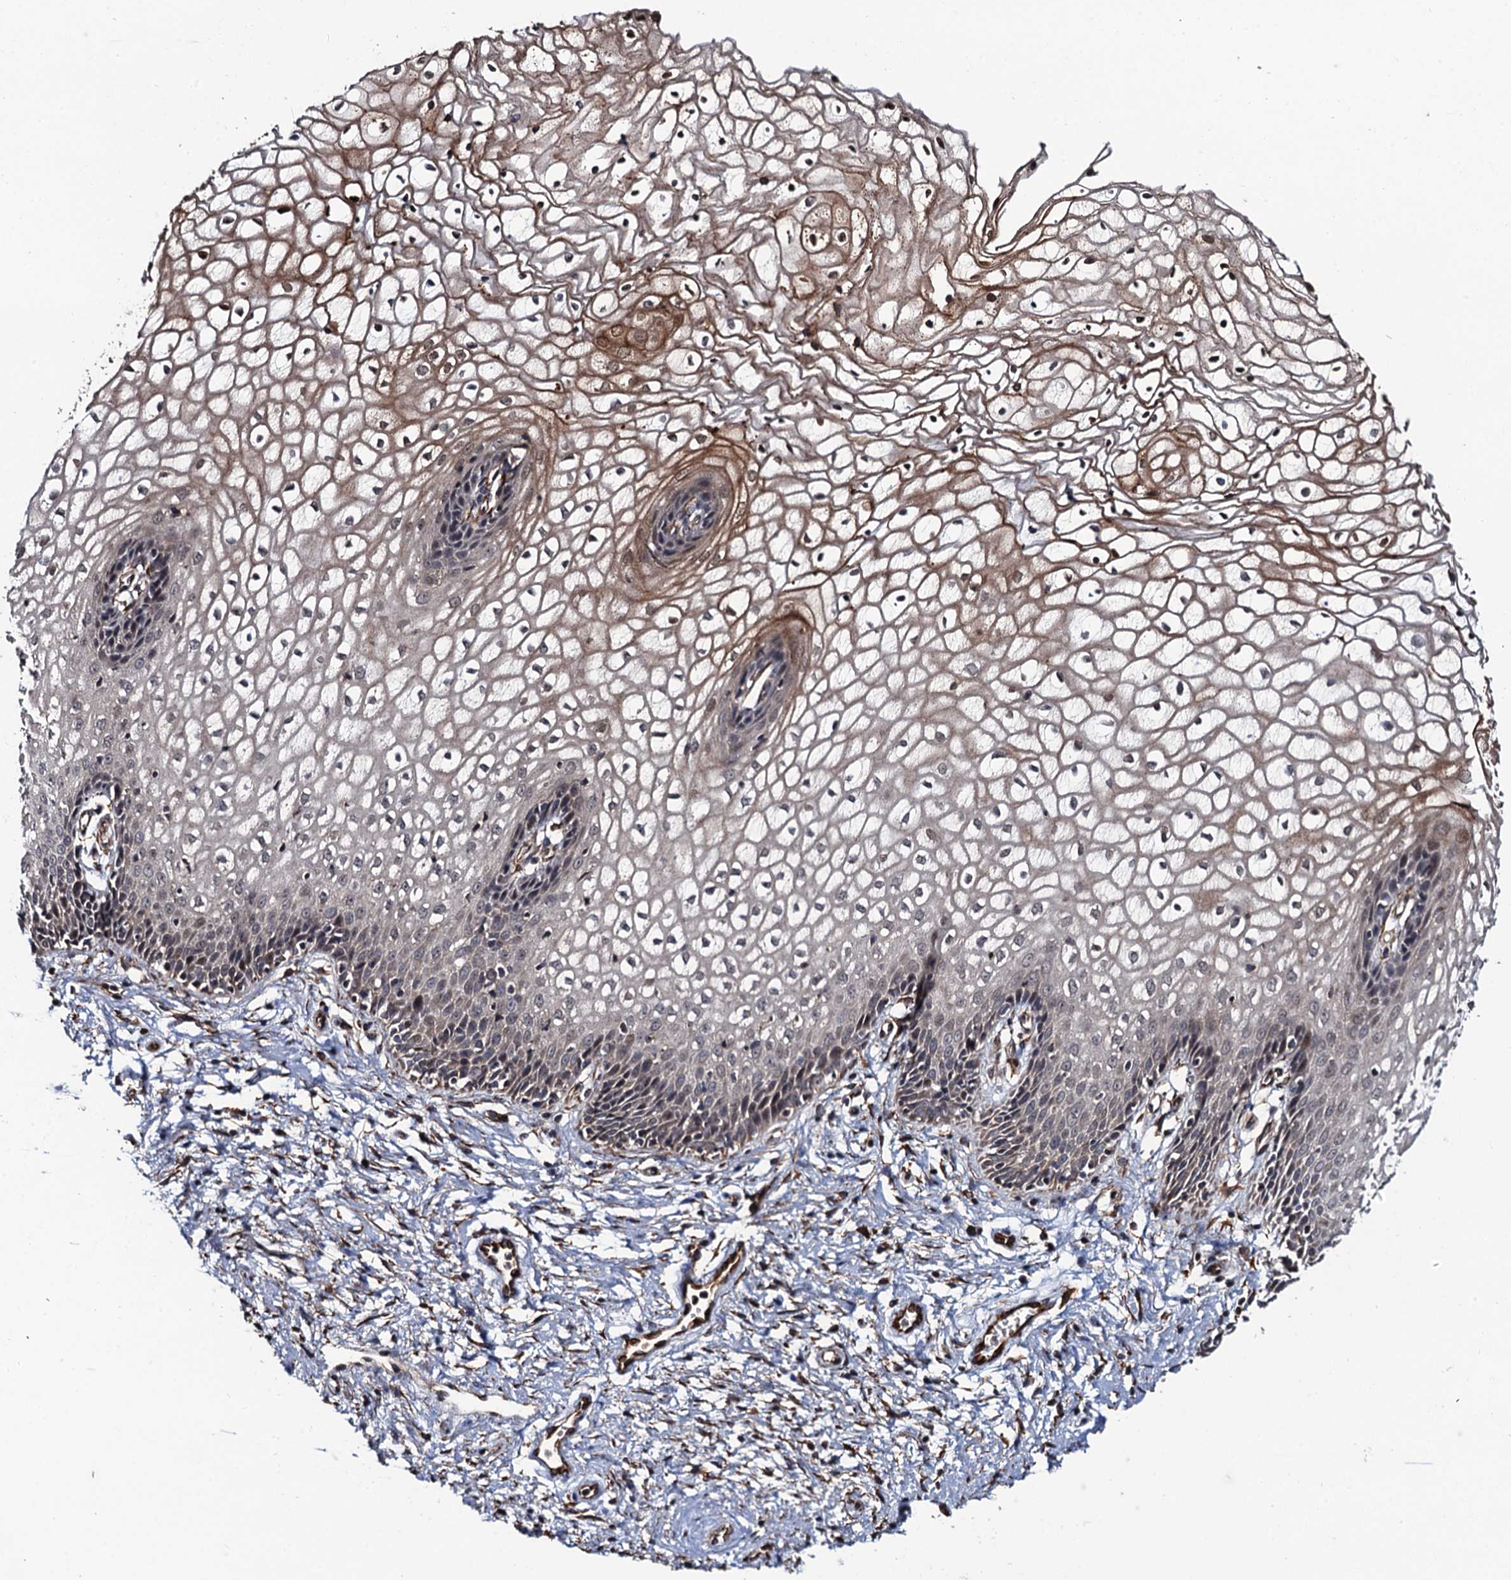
{"staining": {"intensity": "moderate", "quantity": ">75%", "location": "cytoplasmic/membranous,nuclear"}, "tissue": "vagina", "cell_type": "Squamous epithelial cells", "image_type": "normal", "snomed": [{"axis": "morphology", "description": "Normal tissue, NOS"}, {"axis": "topography", "description": "Vagina"}], "caption": "IHC (DAB) staining of benign vagina displays moderate cytoplasmic/membranous,nuclear protein positivity in about >75% of squamous epithelial cells. The staining is performed using DAB brown chromogen to label protein expression. The nuclei are counter-stained blue using hematoxylin.", "gene": "FSIP1", "patient": {"sex": "female", "age": 34}}